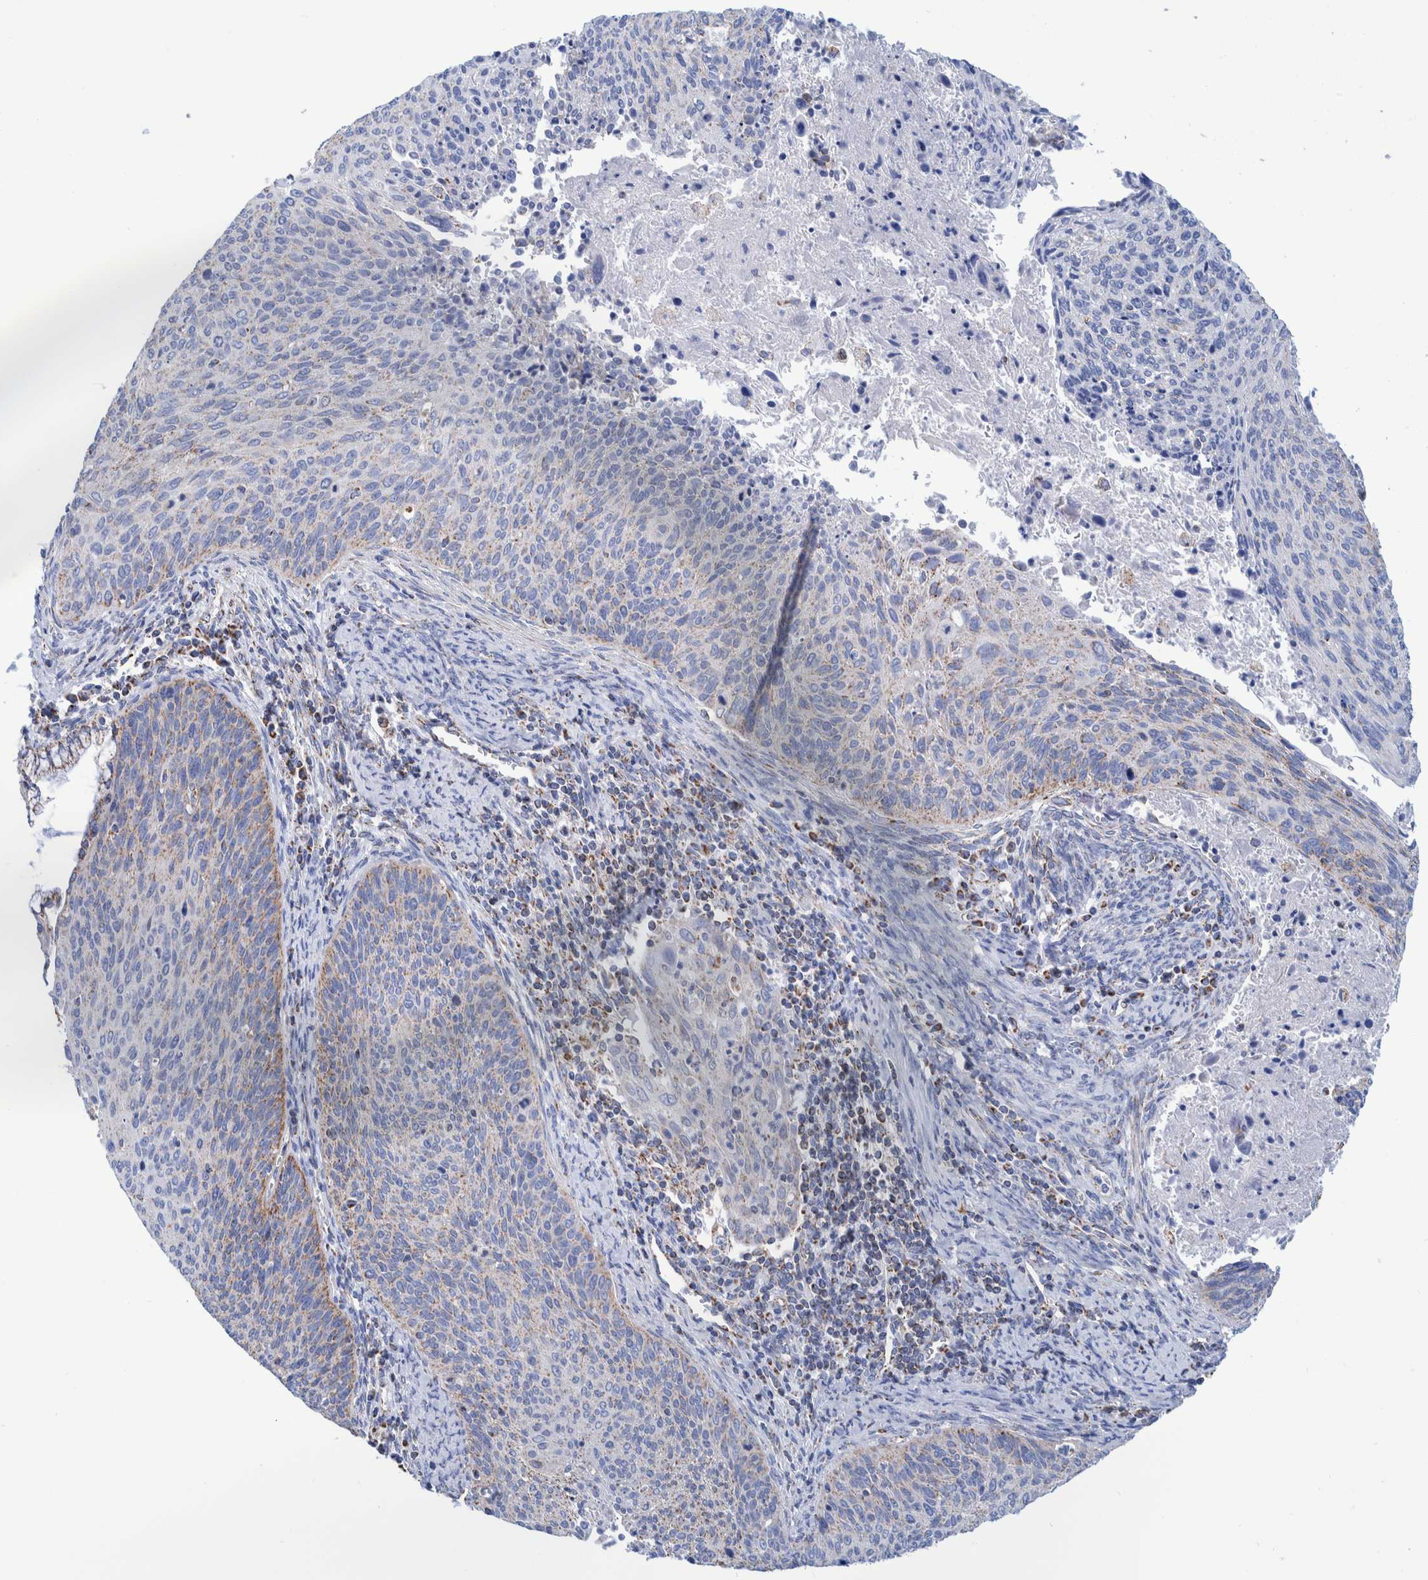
{"staining": {"intensity": "weak", "quantity": "25%-75%", "location": "cytoplasmic/membranous"}, "tissue": "cervical cancer", "cell_type": "Tumor cells", "image_type": "cancer", "snomed": [{"axis": "morphology", "description": "Squamous cell carcinoma, NOS"}, {"axis": "topography", "description": "Cervix"}], "caption": "The micrograph displays a brown stain indicating the presence of a protein in the cytoplasmic/membranous of tumor cells in cervical cancer. (Stains: DAB in brown, nuclei in blue, Microscopy: brightfield microscopy at high magnification).", "gene": "DECR1", "patient": {"sex": "female", "age": 55}}